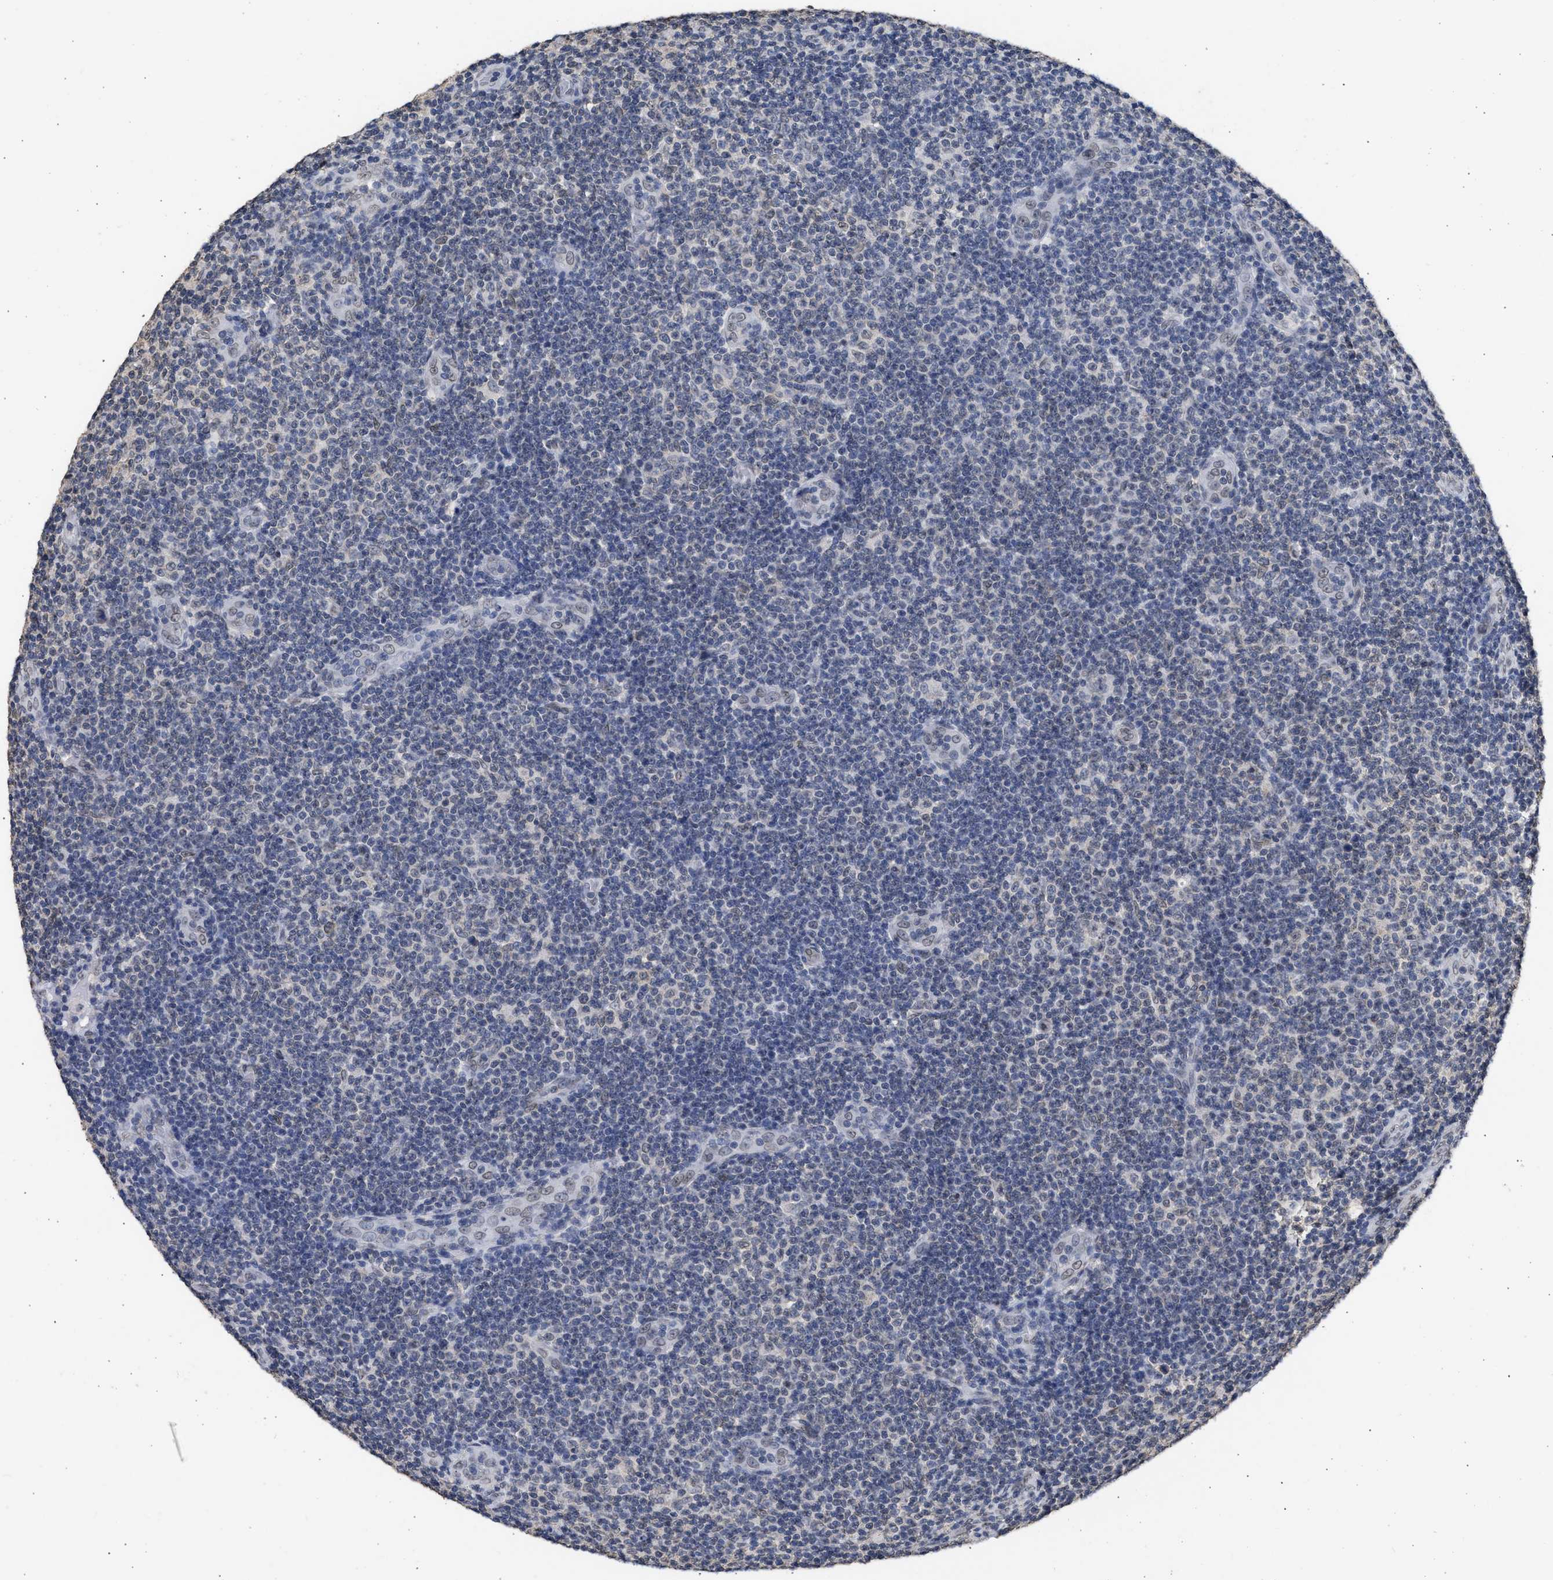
{"staining": {"intensity": "negative", "quantity": "none", "location": "none"}, "tissue": "lymphoma", "cell_type": "Tumor cells", "image_type": "cancer", "snomed": [{"axis": "morphology", "description": "Malignant lymphoma, non-Hodgkin's type, Low grade"}, {"axis": "topography", "description": "Lymph node"}], "caption": "DAB immunohistochemical staining of human malignant lymphoma, non-Hodgkin's type (low-grade) displays no significant positivity in tumor cells.", "gene": "NUP35", "patient": {"sex": "male", "age": 83}}